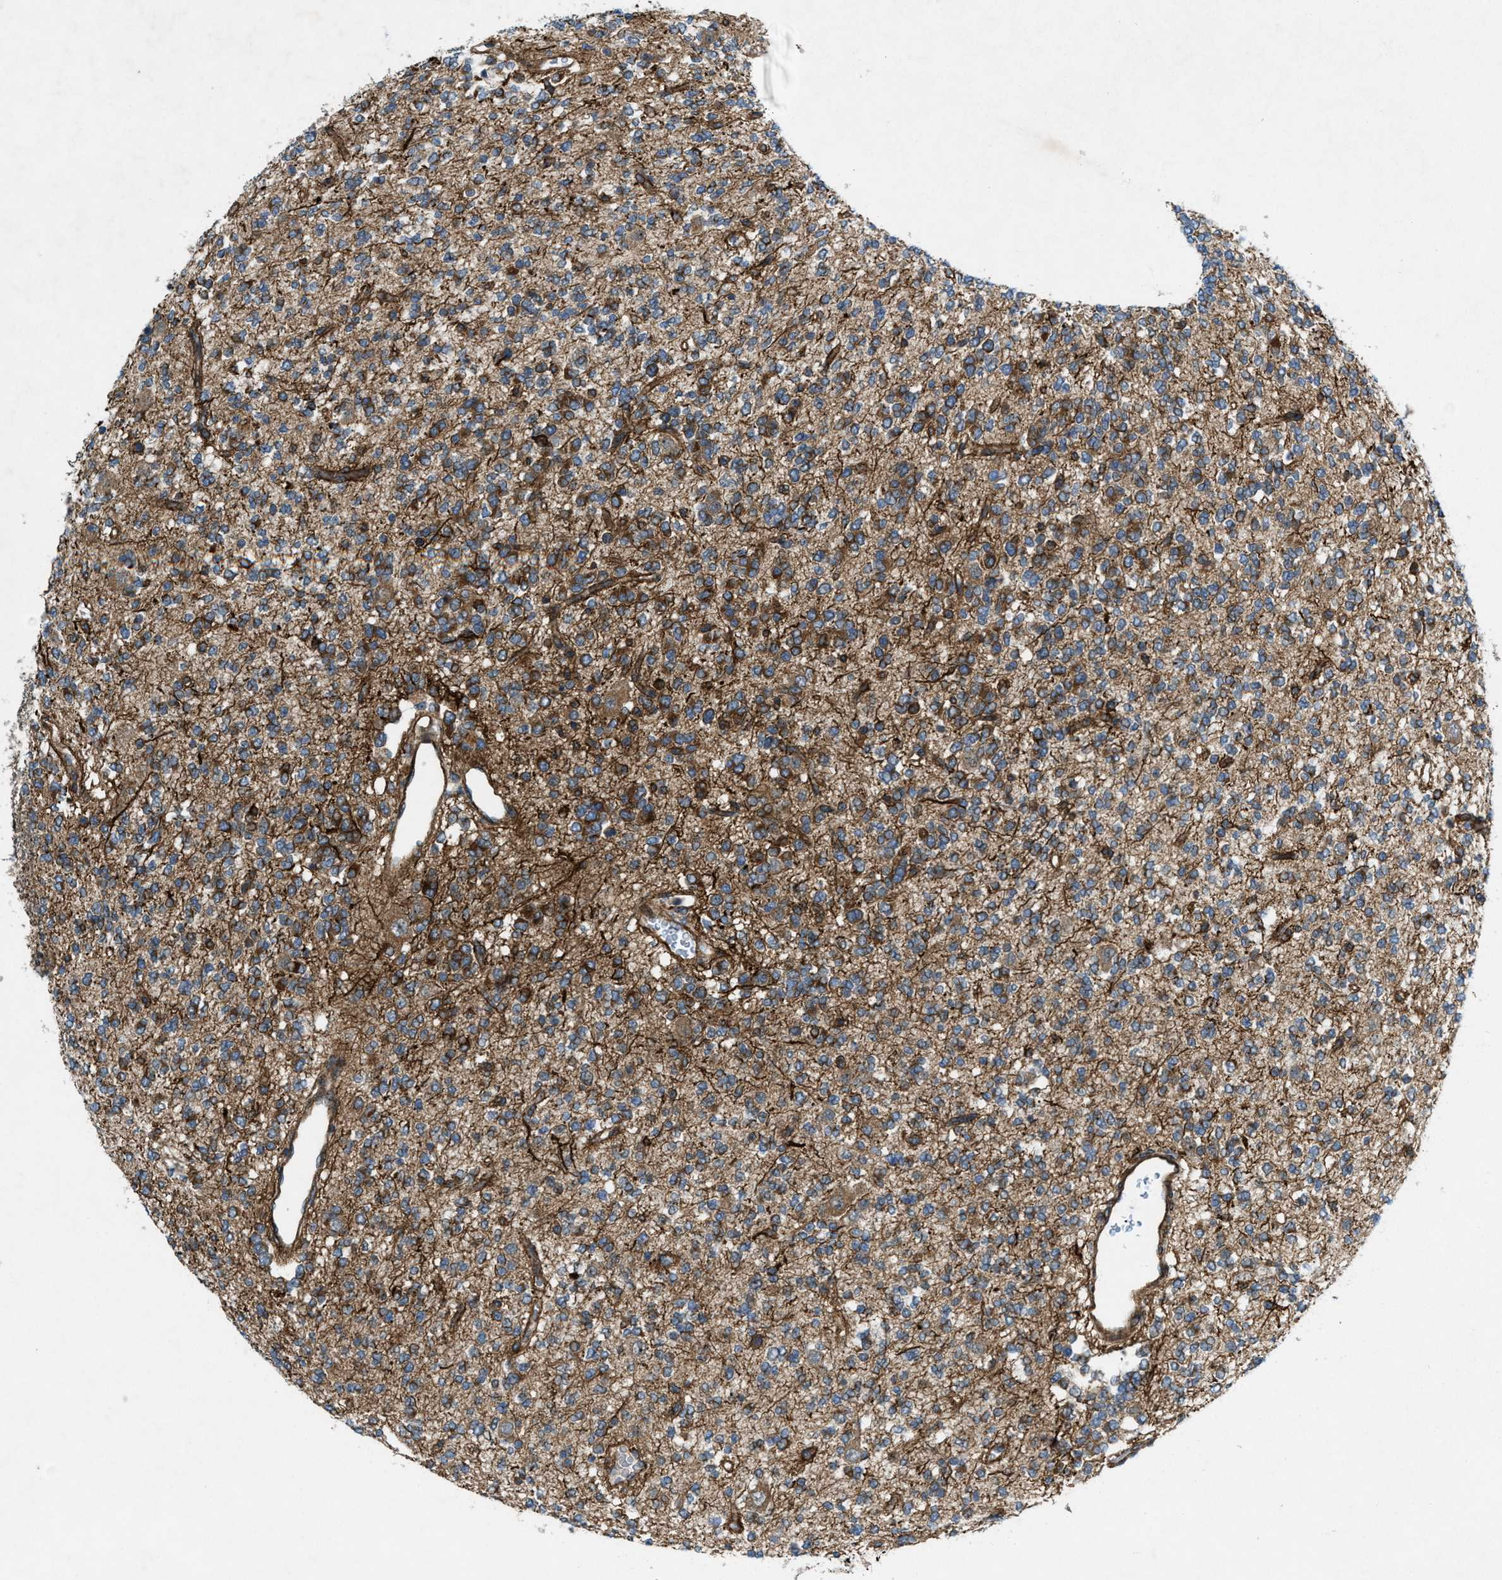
{"staining": {"intensity": "moderate", "quantity": ">75%", "location": "cytoplasmic/membranous"}, "tissue": "glioma", "cell_type": "Tumor cells", "image_type": "cancer", "snomed": [{"axis": "morphology", "description": "Glioma, malignant, Low grade"}, {"axis": "topography", "description": "Brain"}], "caption": "DAB (3,3'-diaminobenzidine) immunohistochemical staining of human glioma shows moderate cytoplasmic/membranous protein expression in approximately >75% of tumor cells.", "gene": "URGCP", "patient": {"sex": "male", "age": 38}}